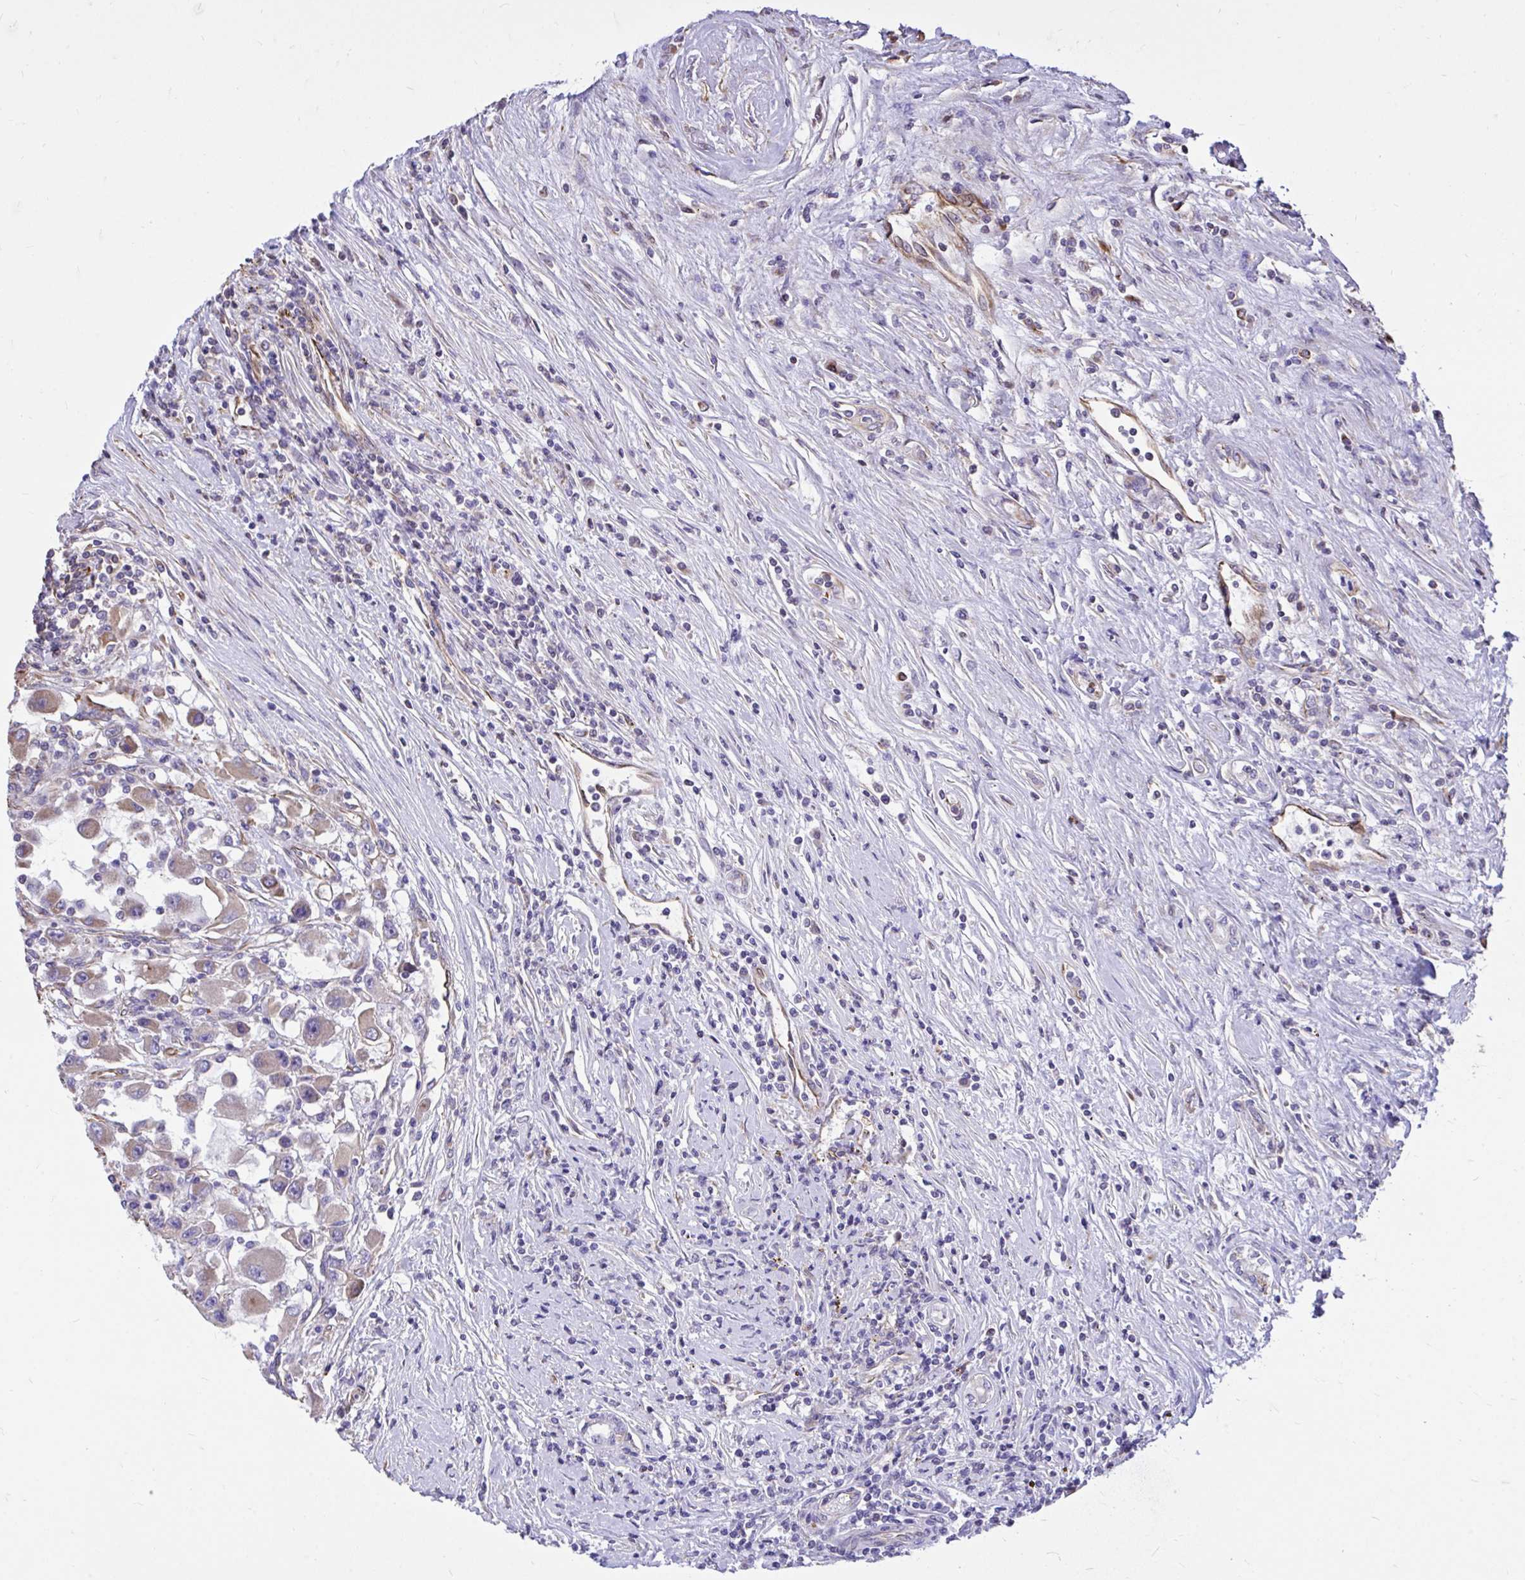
{"staining": {"intensity": "weak", "quantity": "25%-75%", "location": "cytoplasmic/membranous"}, "tissue": "renal cancer", "cell_type": "Tumor cells", "image_type": "cancer", "snomed": [{"axis": "morphology", "description": "Adenocarcinoma, NOS"}, {"axis": "topography", "description": "Kidney"}], "caption": "About 25%-75% of tumor cells in renal cancer (adenocarcinoma) display weak cytoplasmic/membranous protein expression as visualized by brown immunohistochemical staining.", "gene": "RNF103", "patient": {"sex": "female", "age": 67}}